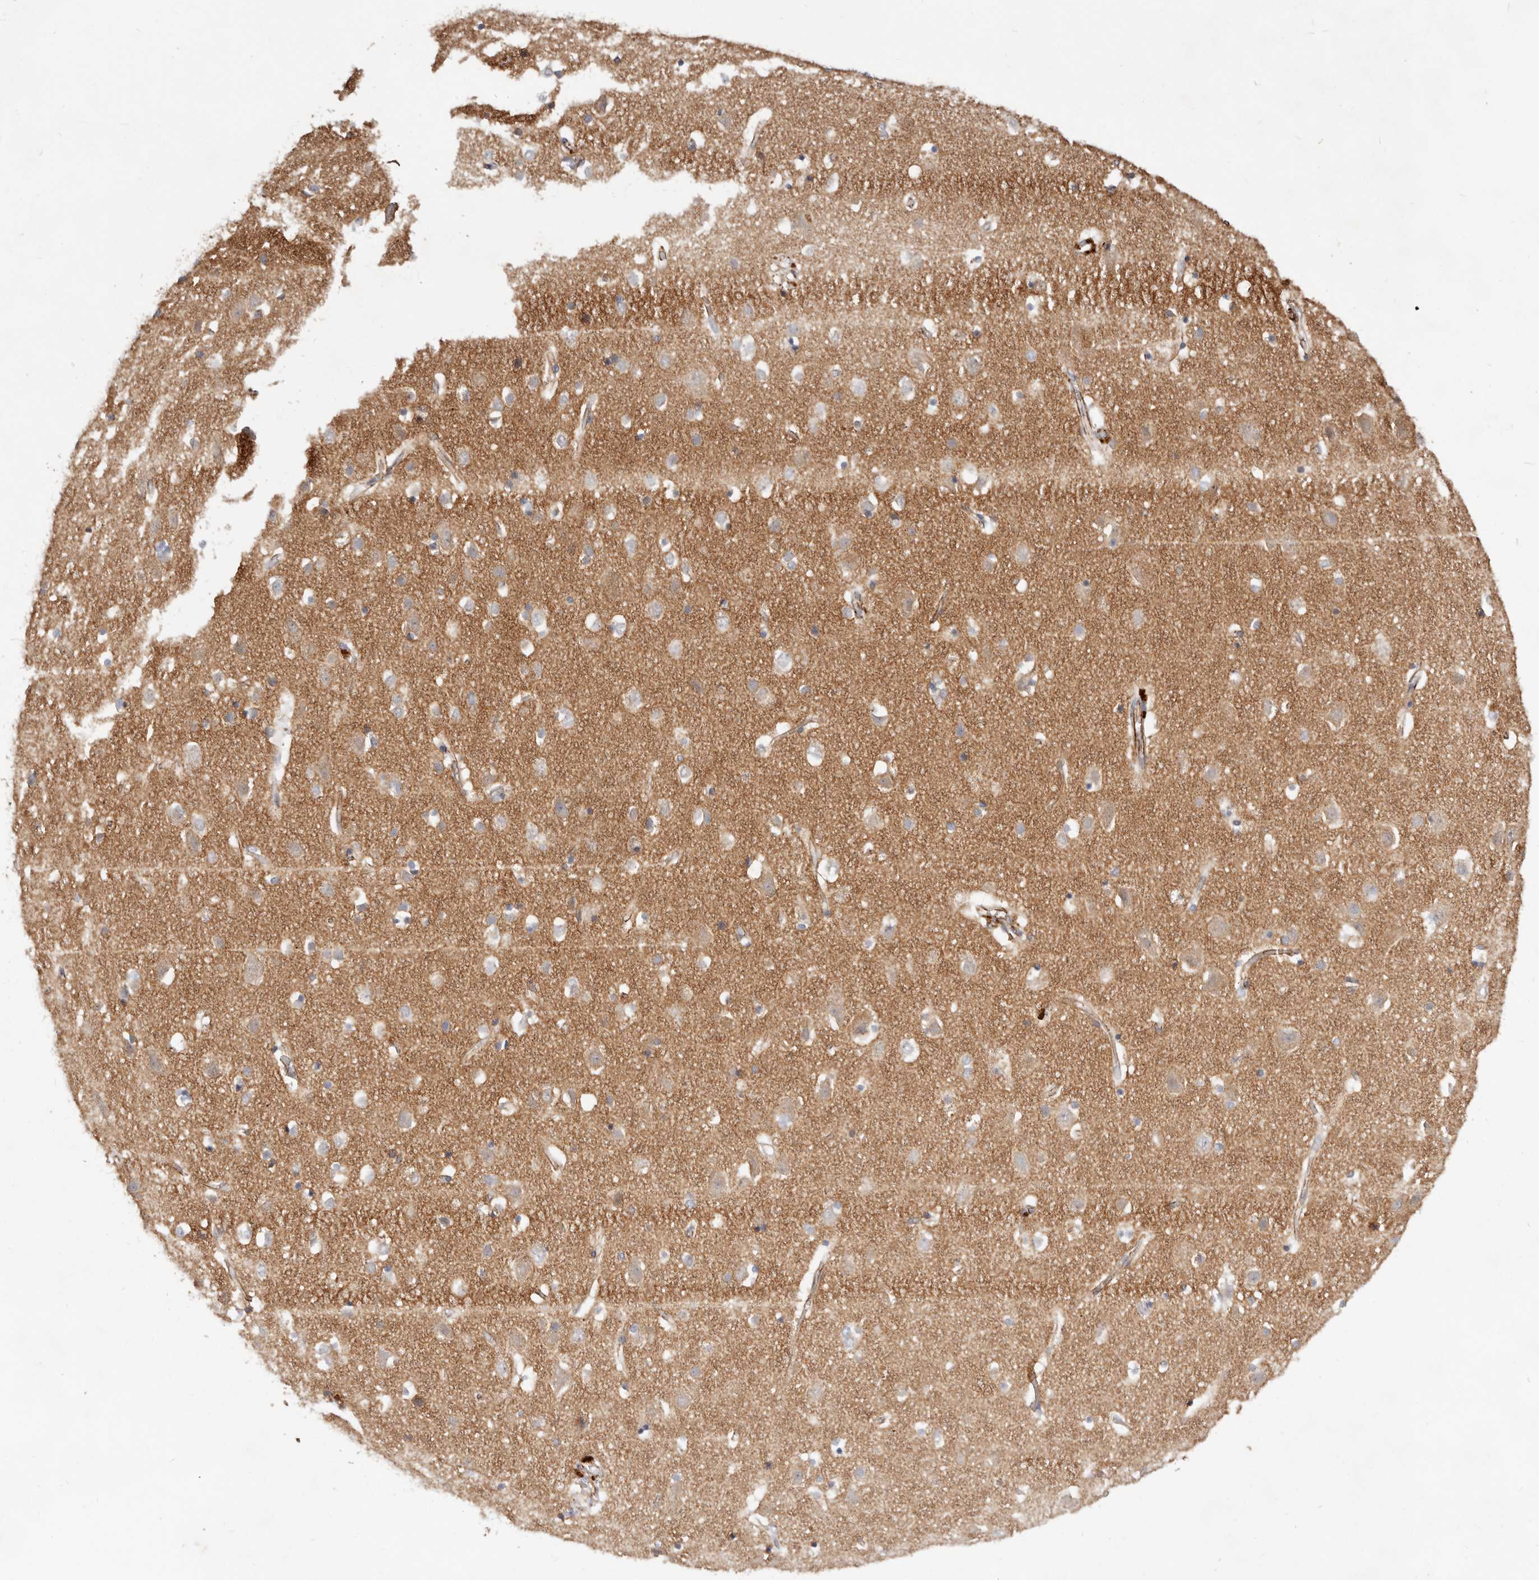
{"staining": {"intensity": "moderate", "quantity": ">75%", "location": "cytoplasmic/membranous"}, "tissue": "cerebral cortex", "cell_type": "Endothelial cells", "image_type": "normal", "snomed": [{"axis": "morphology", "description": "Normal tissue, NOS"}, {"axis": "topography", "description": "Cerebral cortex"}], "caption": "A brown stain labels moderate cytoplasmic/membranous staining of a protein in endothelial cells of unremarkable cerebral cortex. (DAB IHC, brown staining for protein, blue staining for nuclei).", "gene": "CTNNB1", "patient": {"sex": "male", "age": 54}}